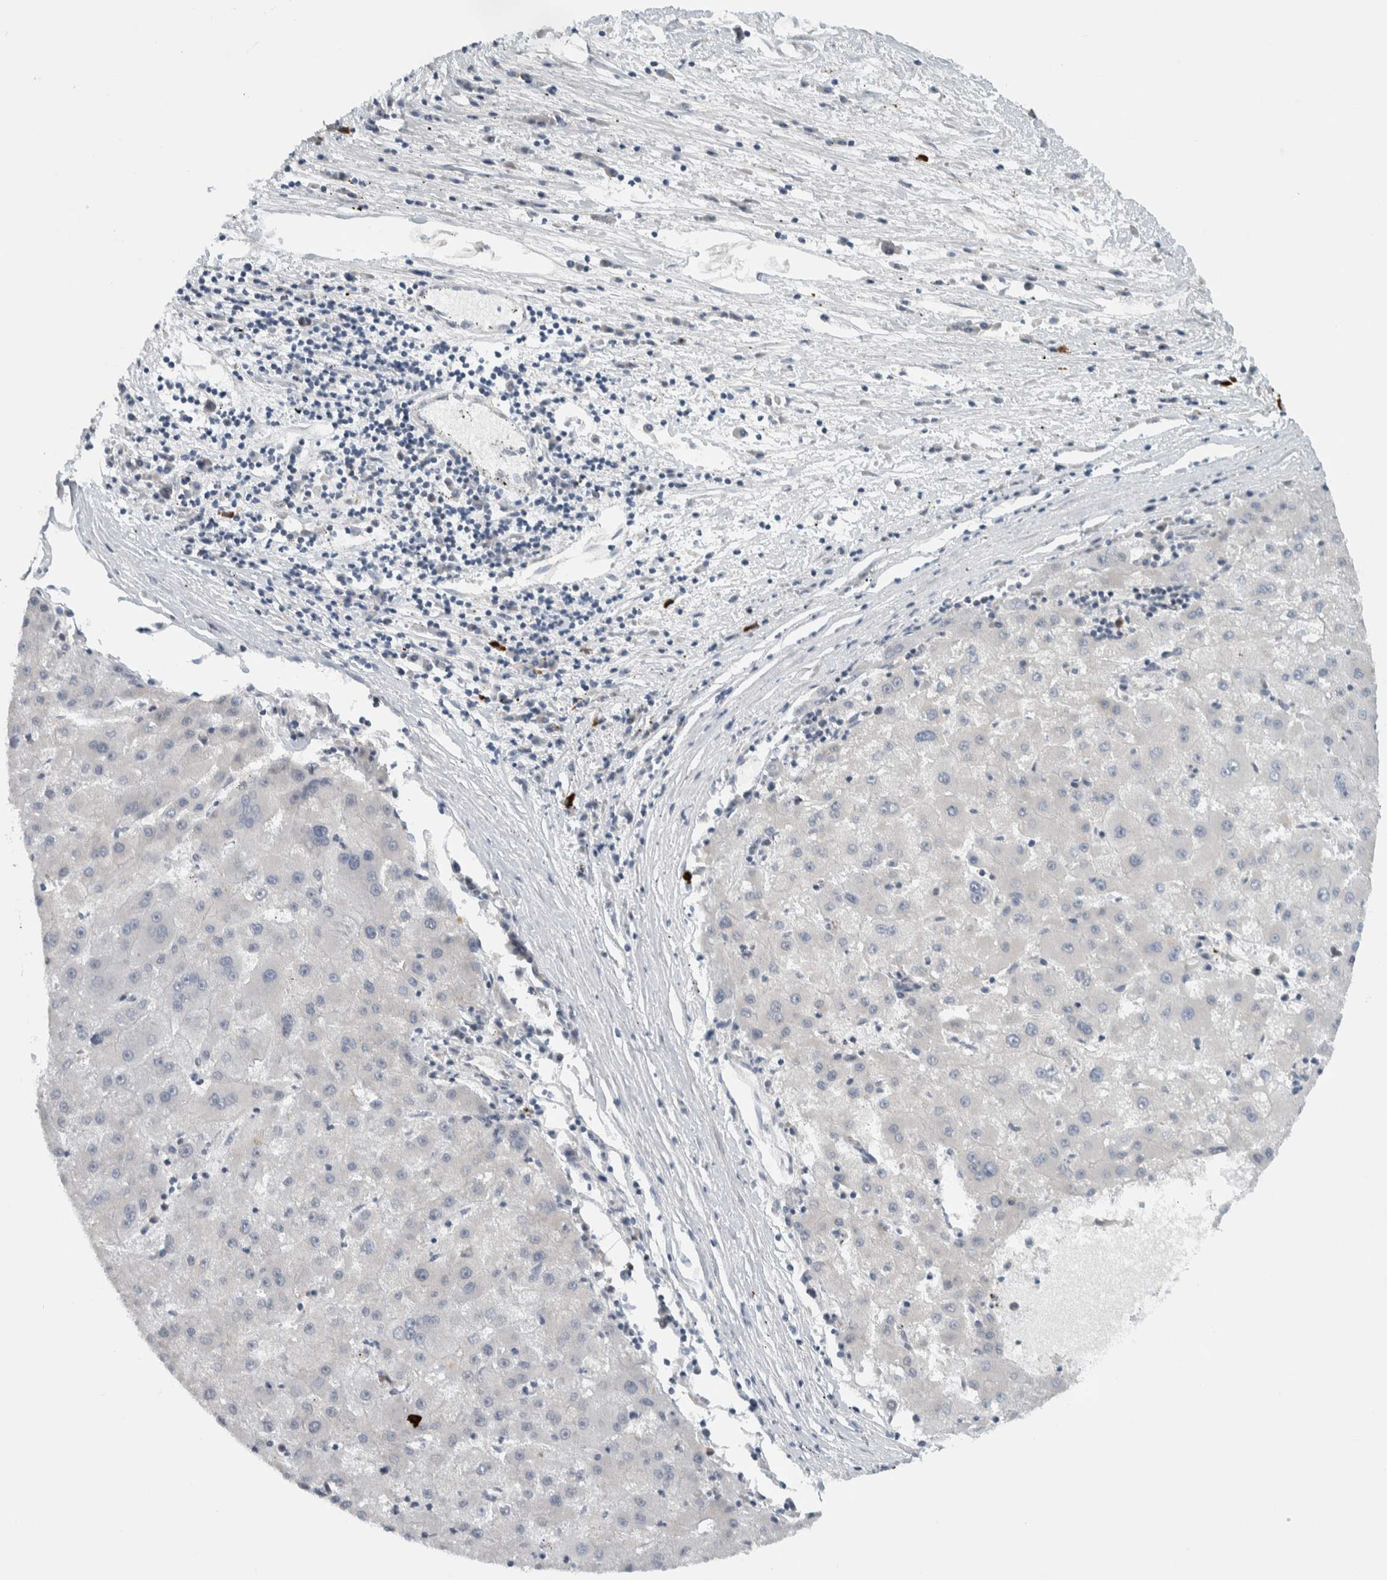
{"staining": {"intensity": "negative", "quantity": "none", "location": "none"}, "tissue": "liver cancer", "cell_type": "Tumor cells", "image_type": "cancer", "snomed": [{"axis": "morphology", "description": "Carcinoma, Hepatocellular, NOS"}, {"axis": "topography", "description": "Liver"}], "caption": "This is an IHC micrograph of liver hepatocellular carcinoma. There is no positivity in tumor cells.", "gene": "CCDC43", "patient": {"sex": "male", "age": 72}}